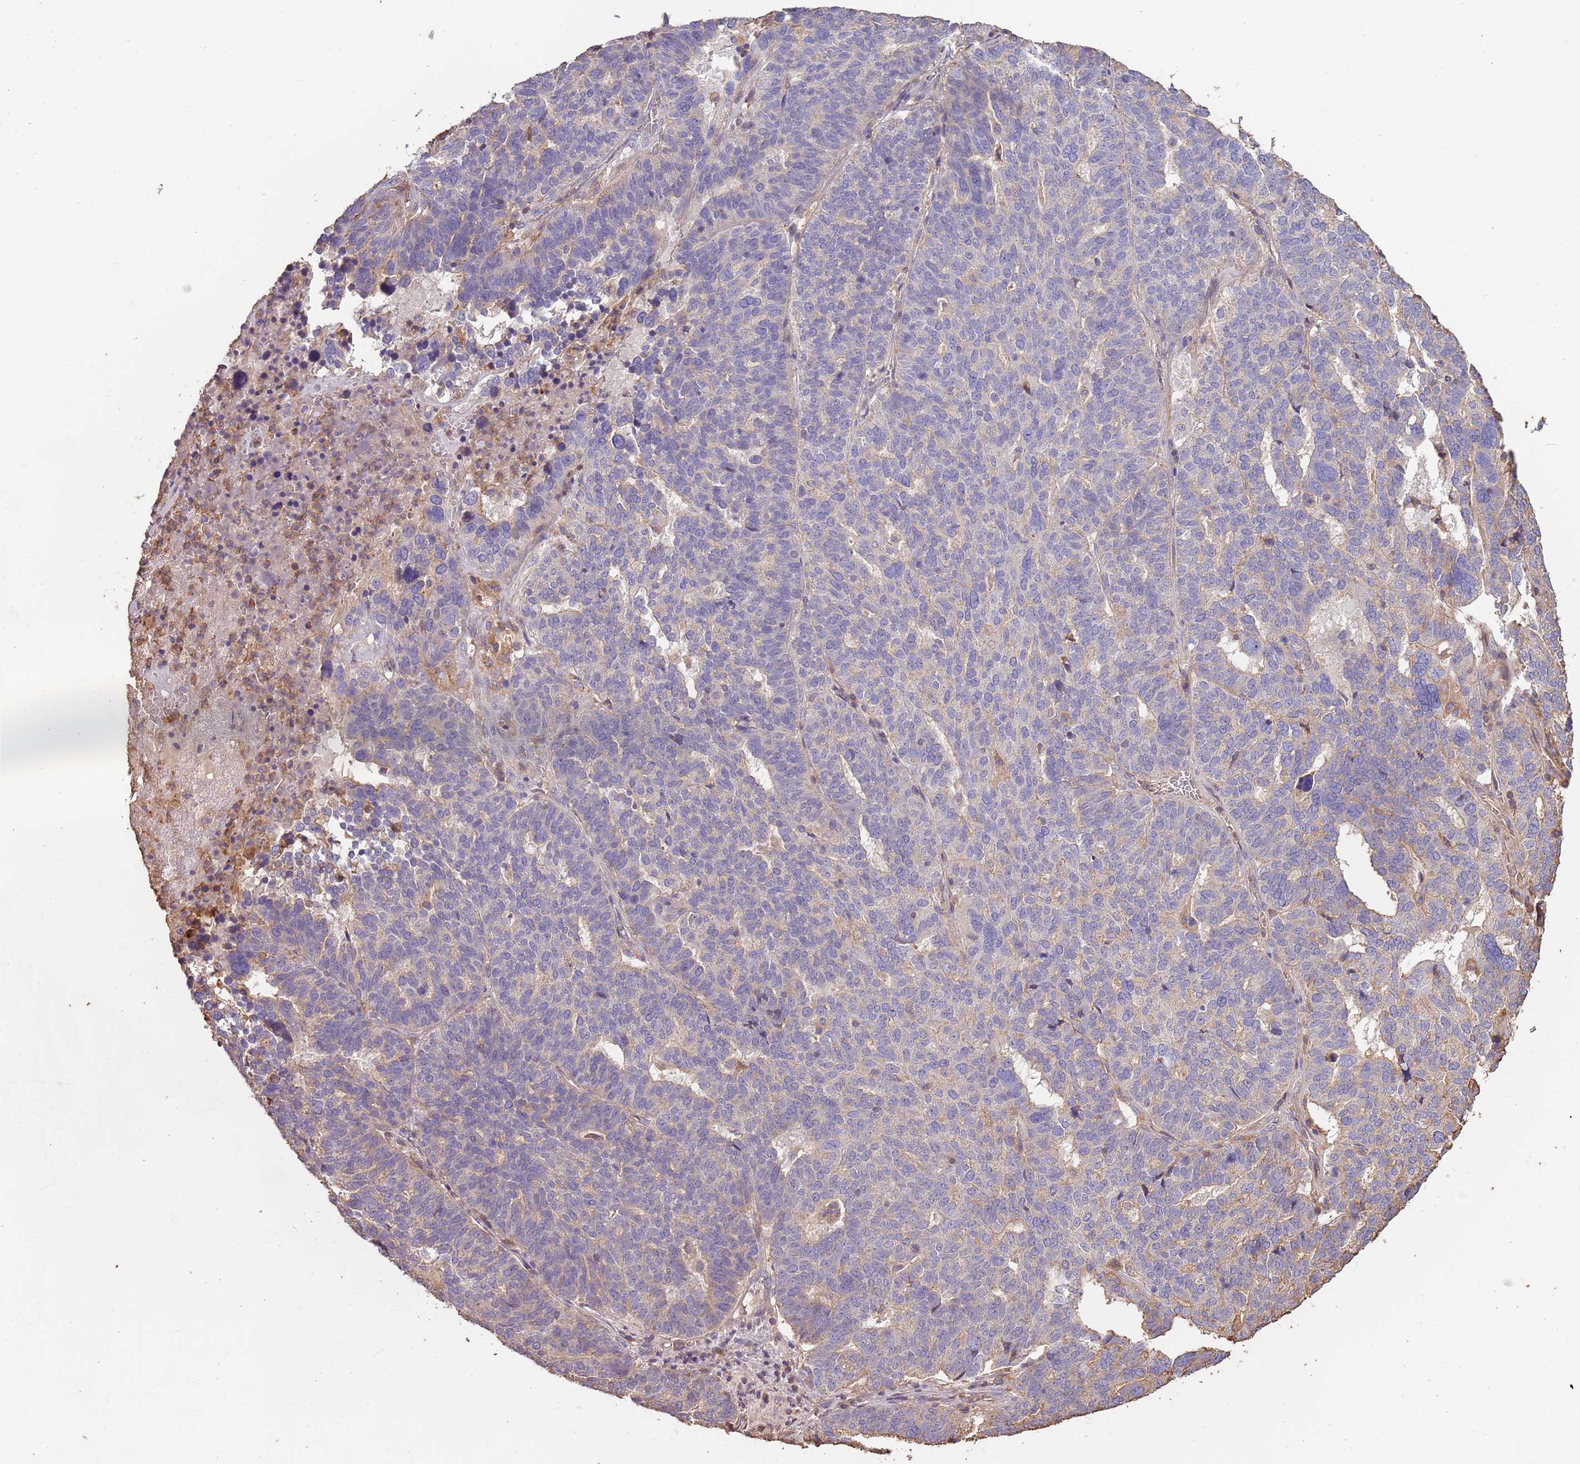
{"staining": {"intensity": "negative", "quantity": "none", "location": "none"}, "tissue": "ovarian cancer", "cell_type": "Tumor cells", "image_type": "cancer", "snomed": [{"axis": "morphology", "description": "Cystadenocarcinoma, serous, NOS"}, {"axis": "topography", "description": "Ovary"}], "caption": "IHC of ovarian cancer (serous cystadenocarcinoma) demonstrates no staining in tumor cells.", "gene": "FECH", "patient": {"sex": "female", "age": 59}}